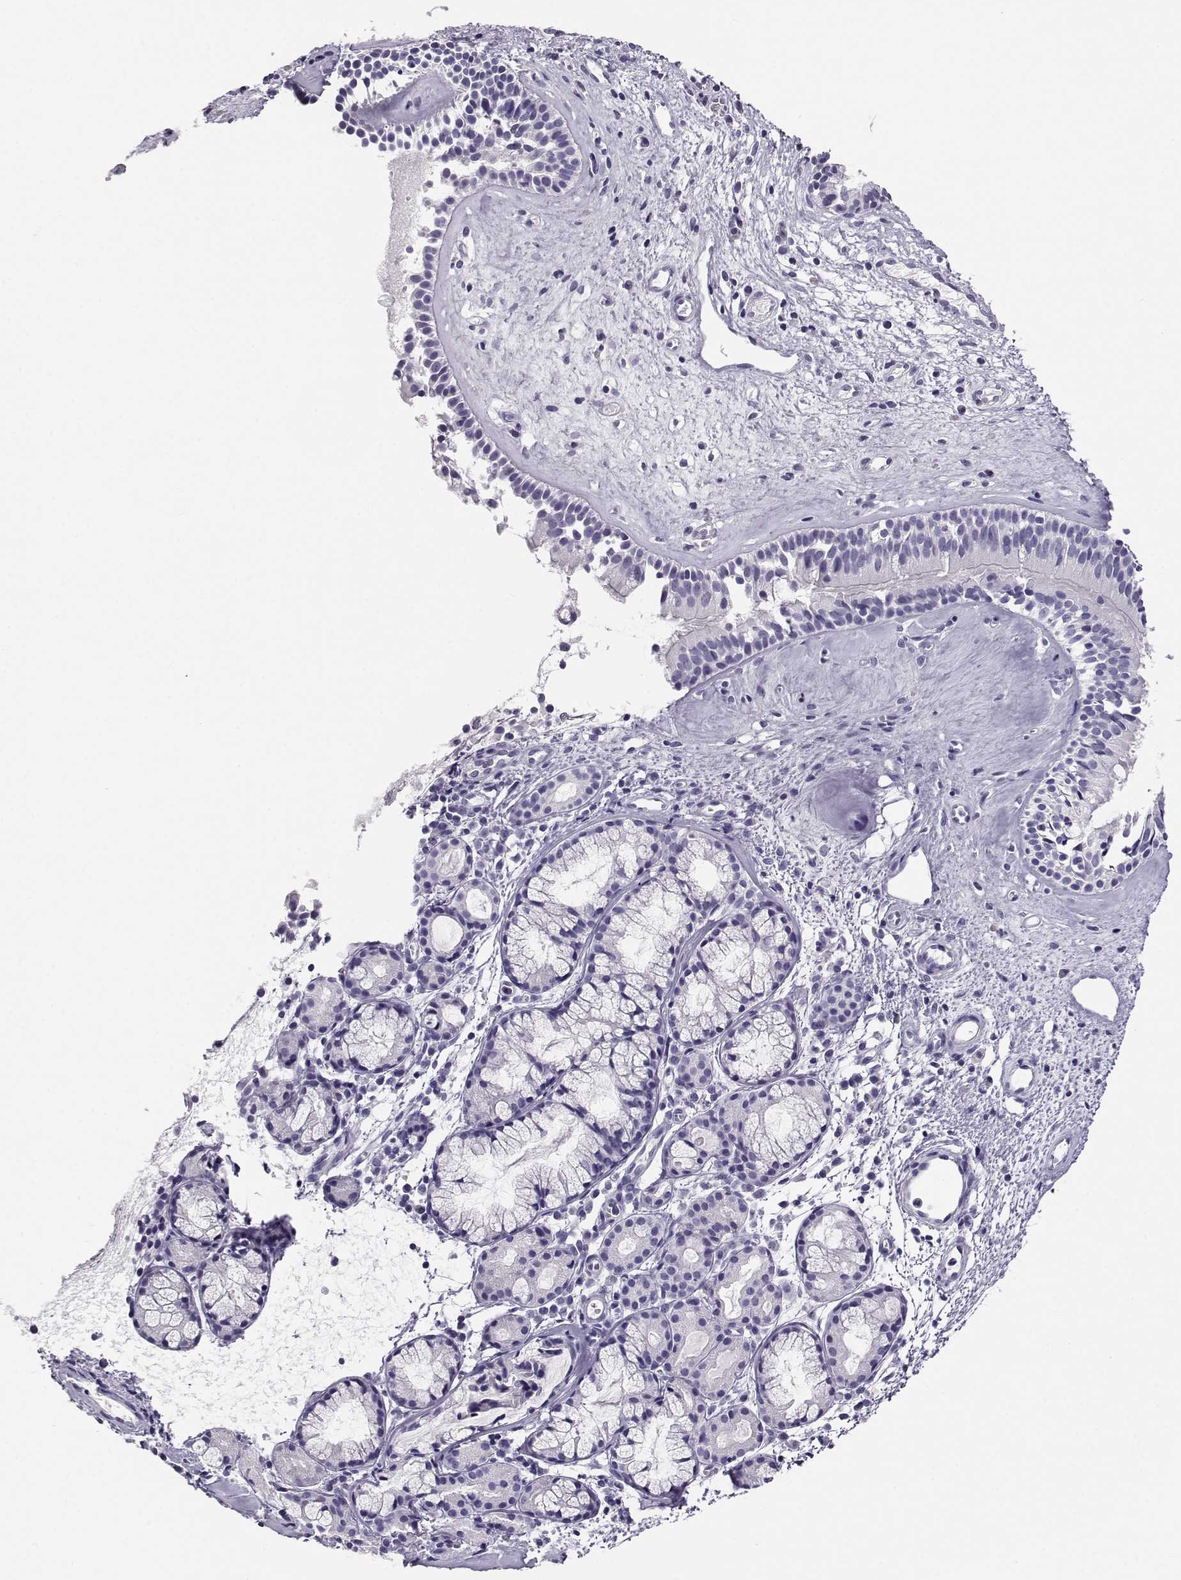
{"staining": {"intensity": "negative", "quantity": "none", "location": "none"}, "tissue": "nasopharynx", "cell_type": "Respiratory epithelial cells", "image_type": "normal", "snomed": [{"axis": "morphology", "description": "Normal tissue, NOS"}, {"axis": "topography", "description": "Nasopharynx"}], "caption": "The micrograph exhibits no significant staining in respiratory epithelial cells of nasopharynx.", "gene": "RHOXF2B", "patient": {"sex": "male", "age": 29}}